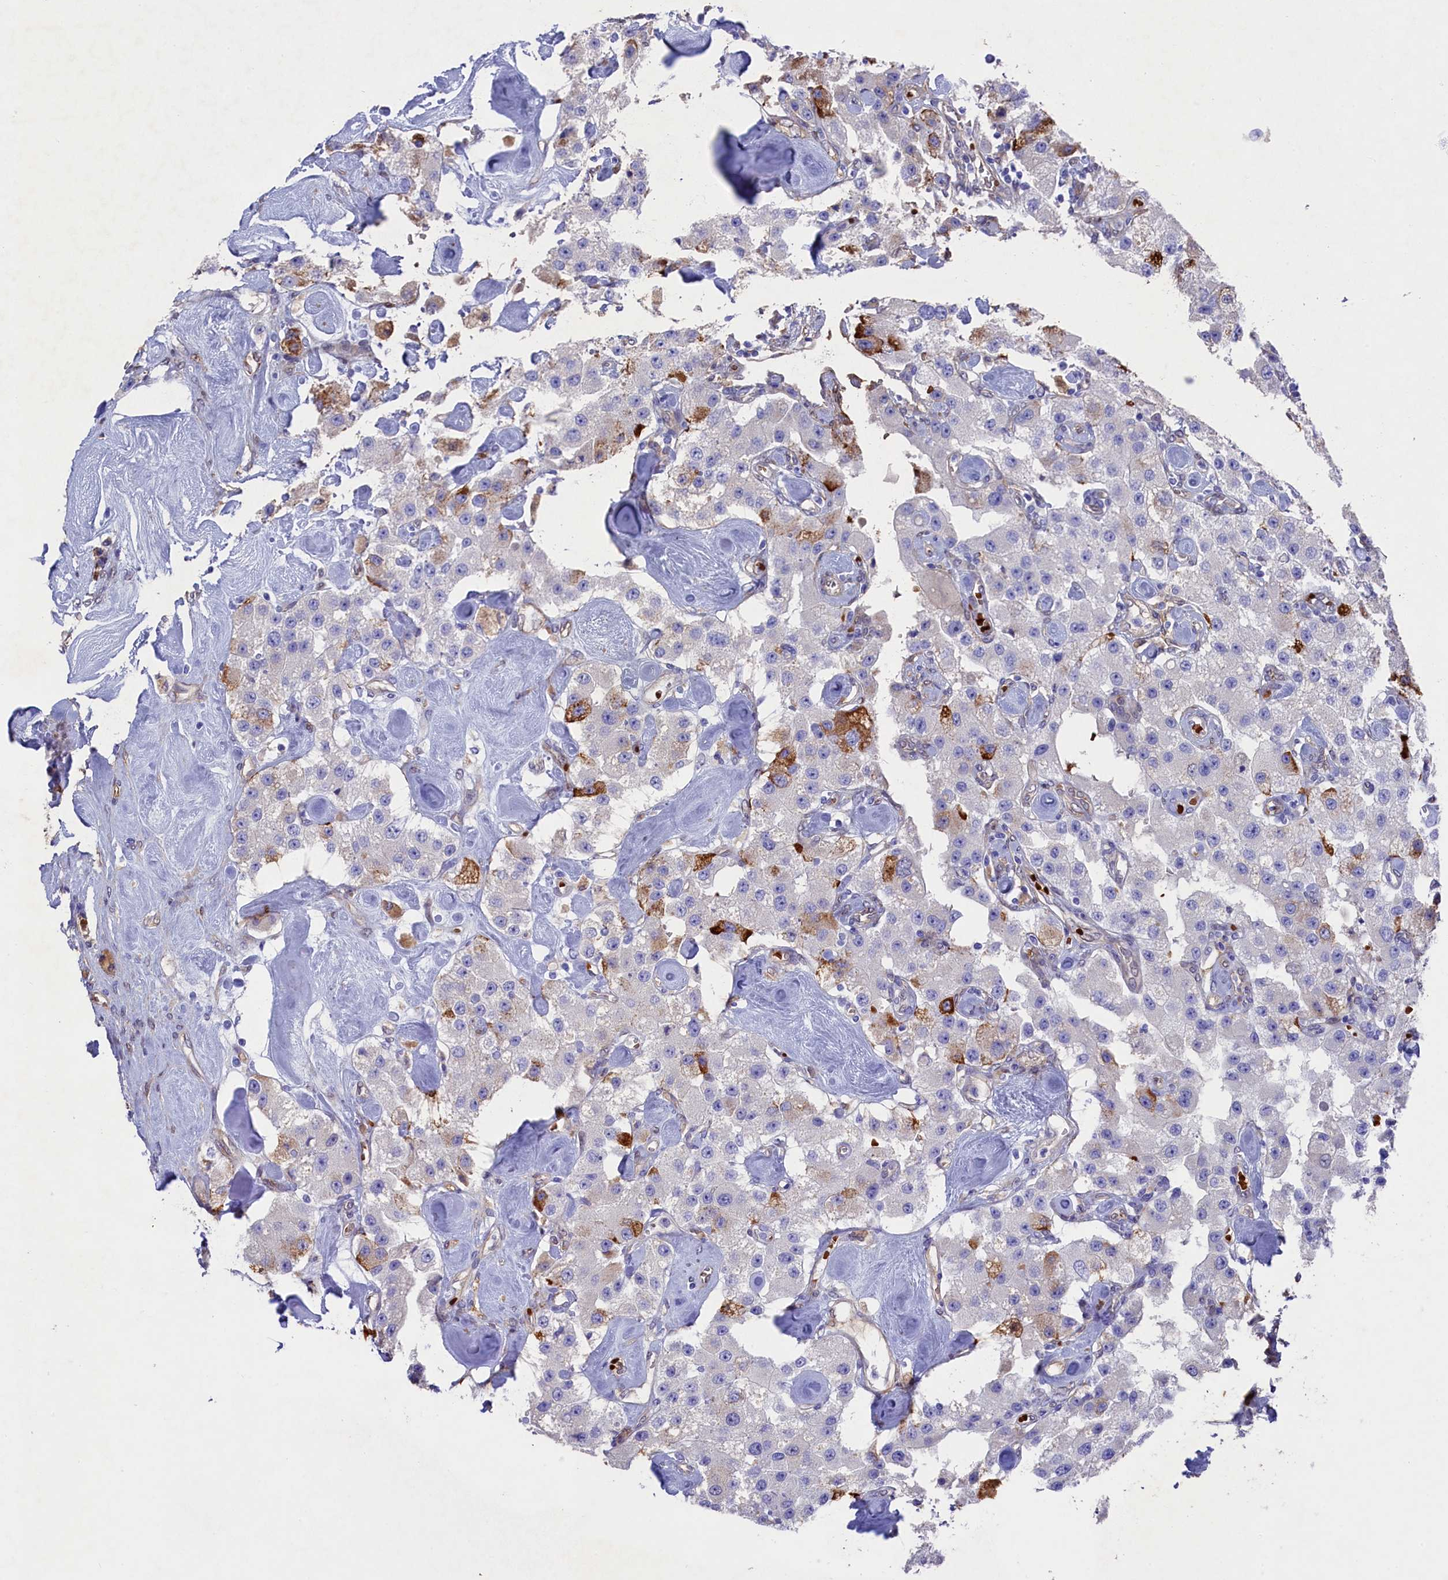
{"staining": {"intensity": "strong", "quantity": "<25%", "location": "cytoplasmic/membranous"}, "tissue": "carcinoid", "cell_type": "Tumor cells", "image_type": "cancer", "snomed": [{"axis": "morphology", "description": "Carcinoid, malignant, NOS"}, {"axis": "topography", "description": "Pancreas"}], "caption": "Immunohistochemical staining of carcinoid demonstrates medium levels of strong cytoplasmic/membranous protein positivity in approximately <25% of tumor cells.", "gene": "LHFPL4", "patient": {"sex": "male", "age": 41}}